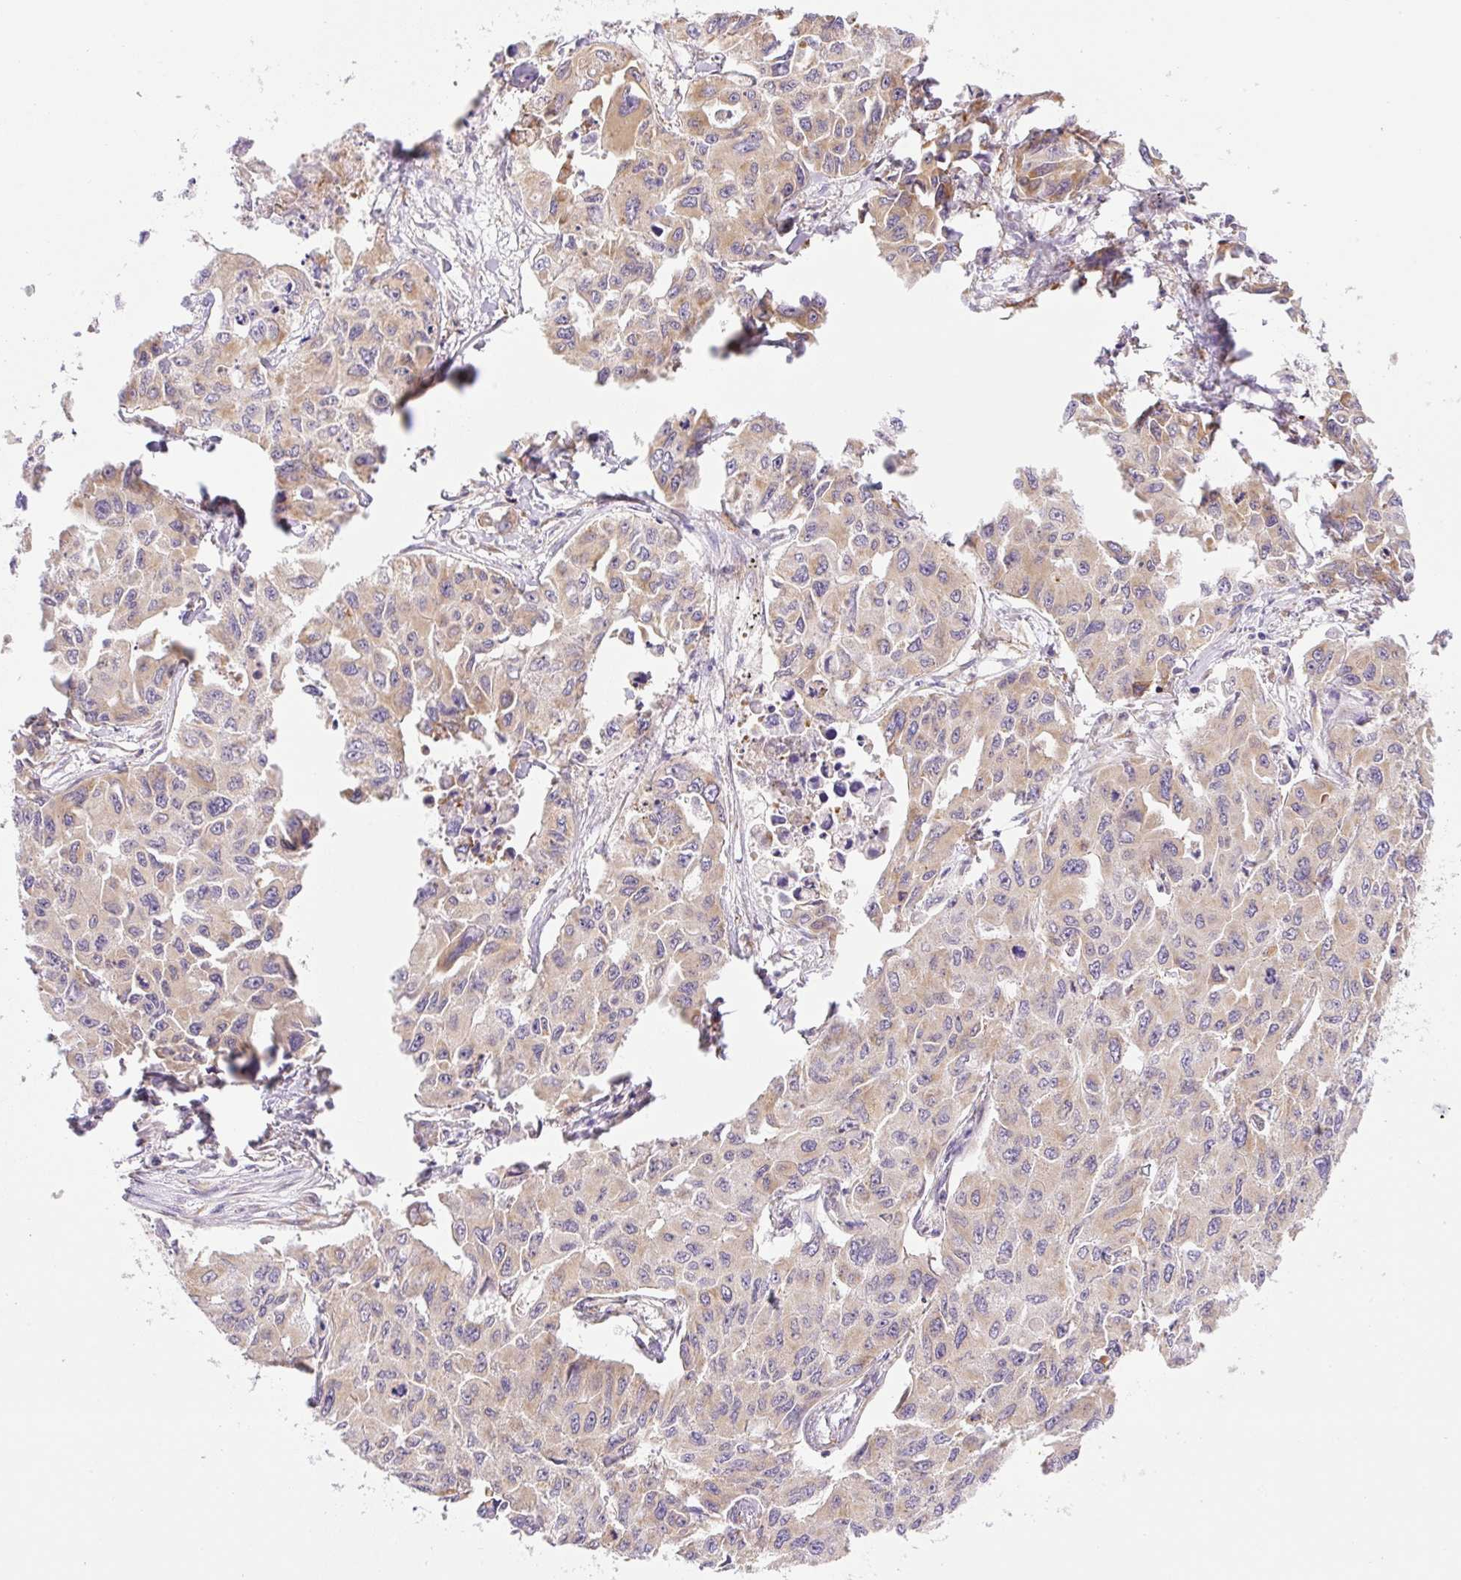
{"staining": {"intensity": "moderate", "quantity": "25%-75%", "location": "cytoplasmic/membranous"}, "tissue": "lung cancer", "cell_type": "Tumor cells", "image_type": "cancer", "snomed": [{"axis": "morphology", "description": "Adenocarcinoma, NOS"}, {"axis": "topography", "description": "Lung"}], "caption": "Brown immunohistochemical staining in lung cancer (adenocarcinoma) displays moderate cytoplasmic/membranous staining in about 25%-75% of tumor cells.", "gene": "POFUT1", "patient": {"sex": "male", "age": 64}}